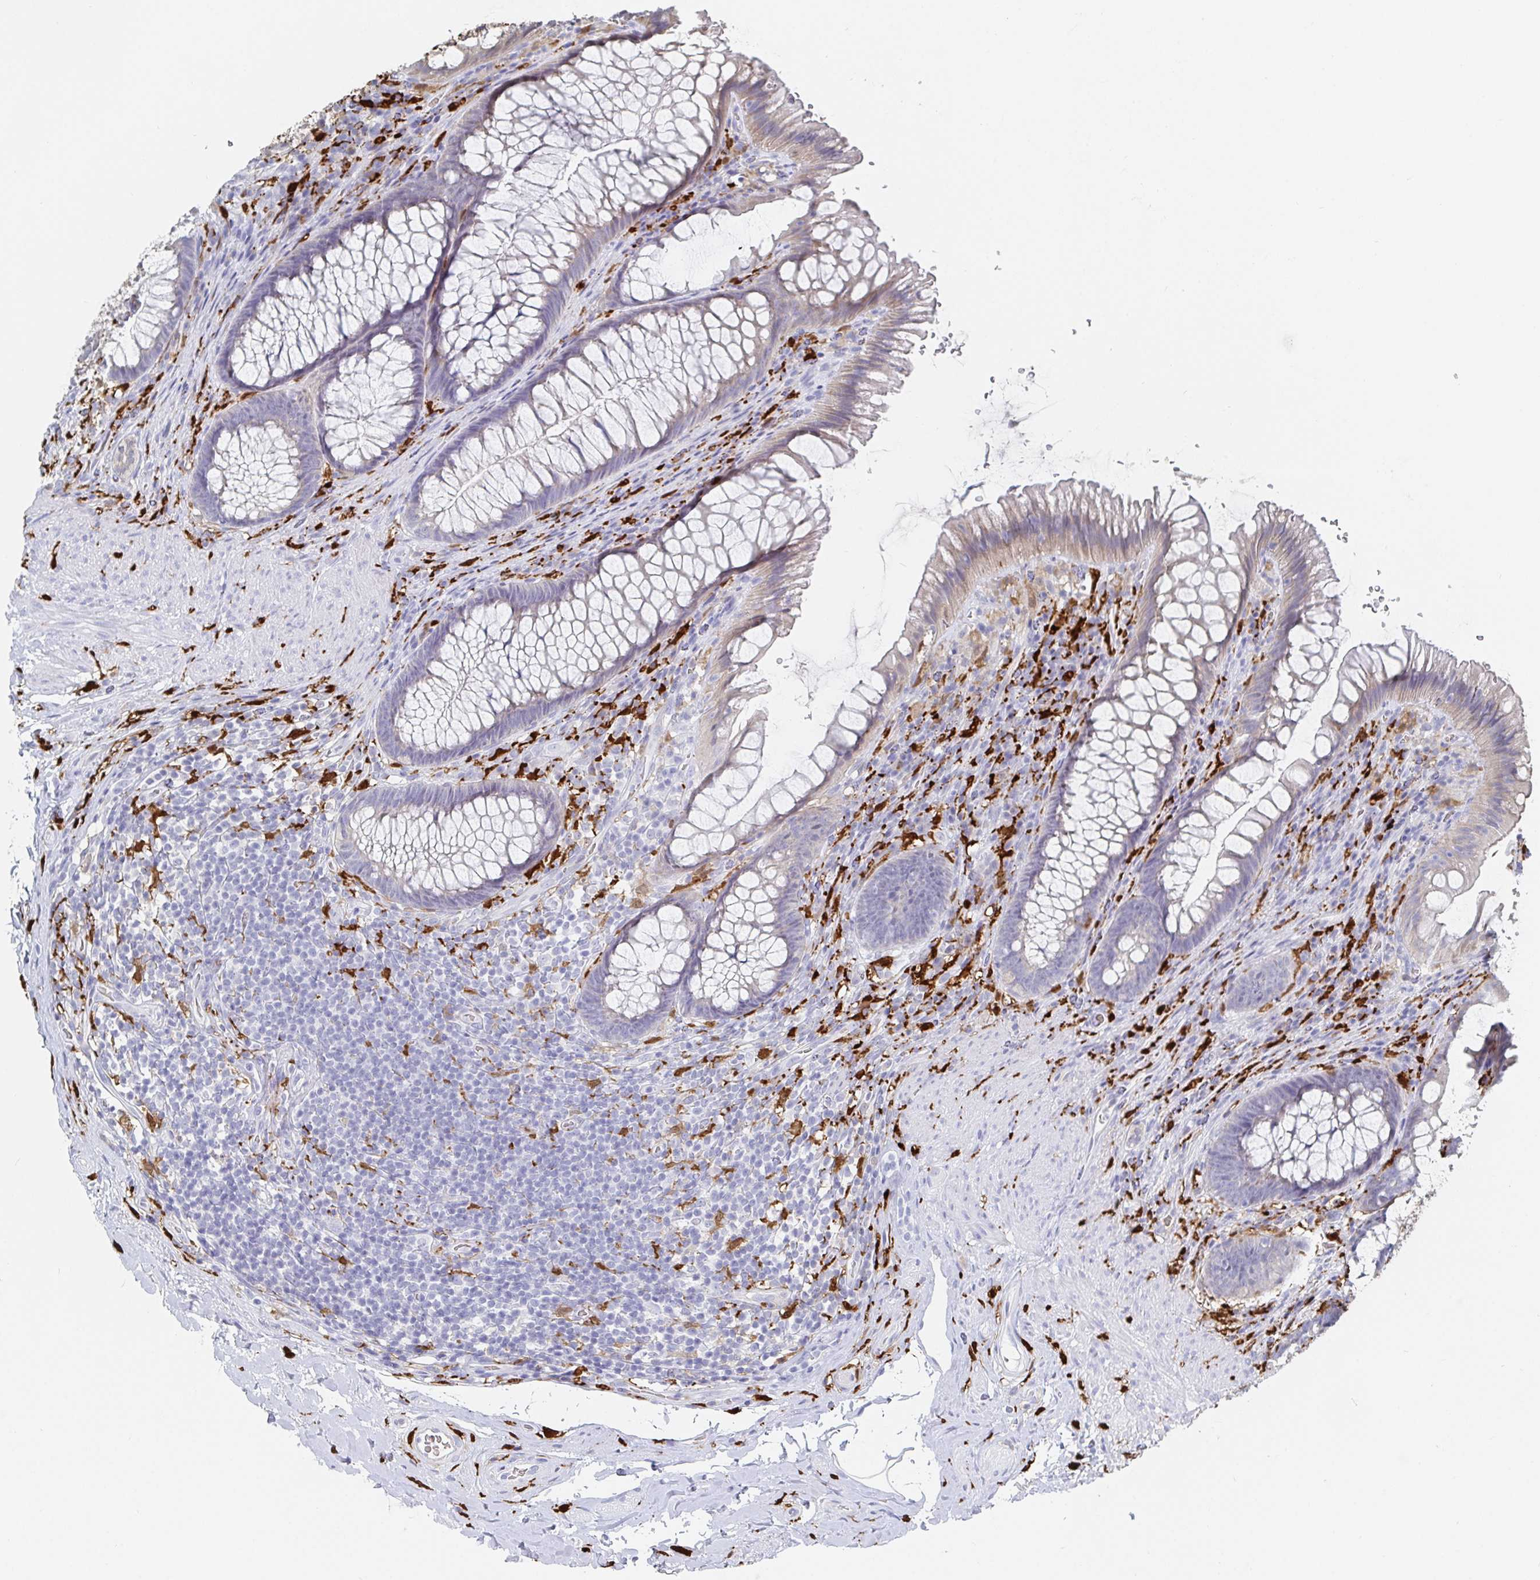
{"staining": {"intensity": "weak", "quantity": "<25%", "location": "cytoplasmic/membranous"}, "tissue": "rectum", "cell_type": "Glandular cells", "image_type": "normal", "snomed": [{"axis": "morphology", "description": "Normal tissue, NOS"}, {"axis": "topography", "description": "Rectum"}], "caption": "Immunohistochemistry (IHC) histopathology image of unremarkable human rectum stained for a protein (brown), which shows no positivity in glandular cells.", "gene": "OR2A1", "patient": {"sex": "male", "age": 53}}